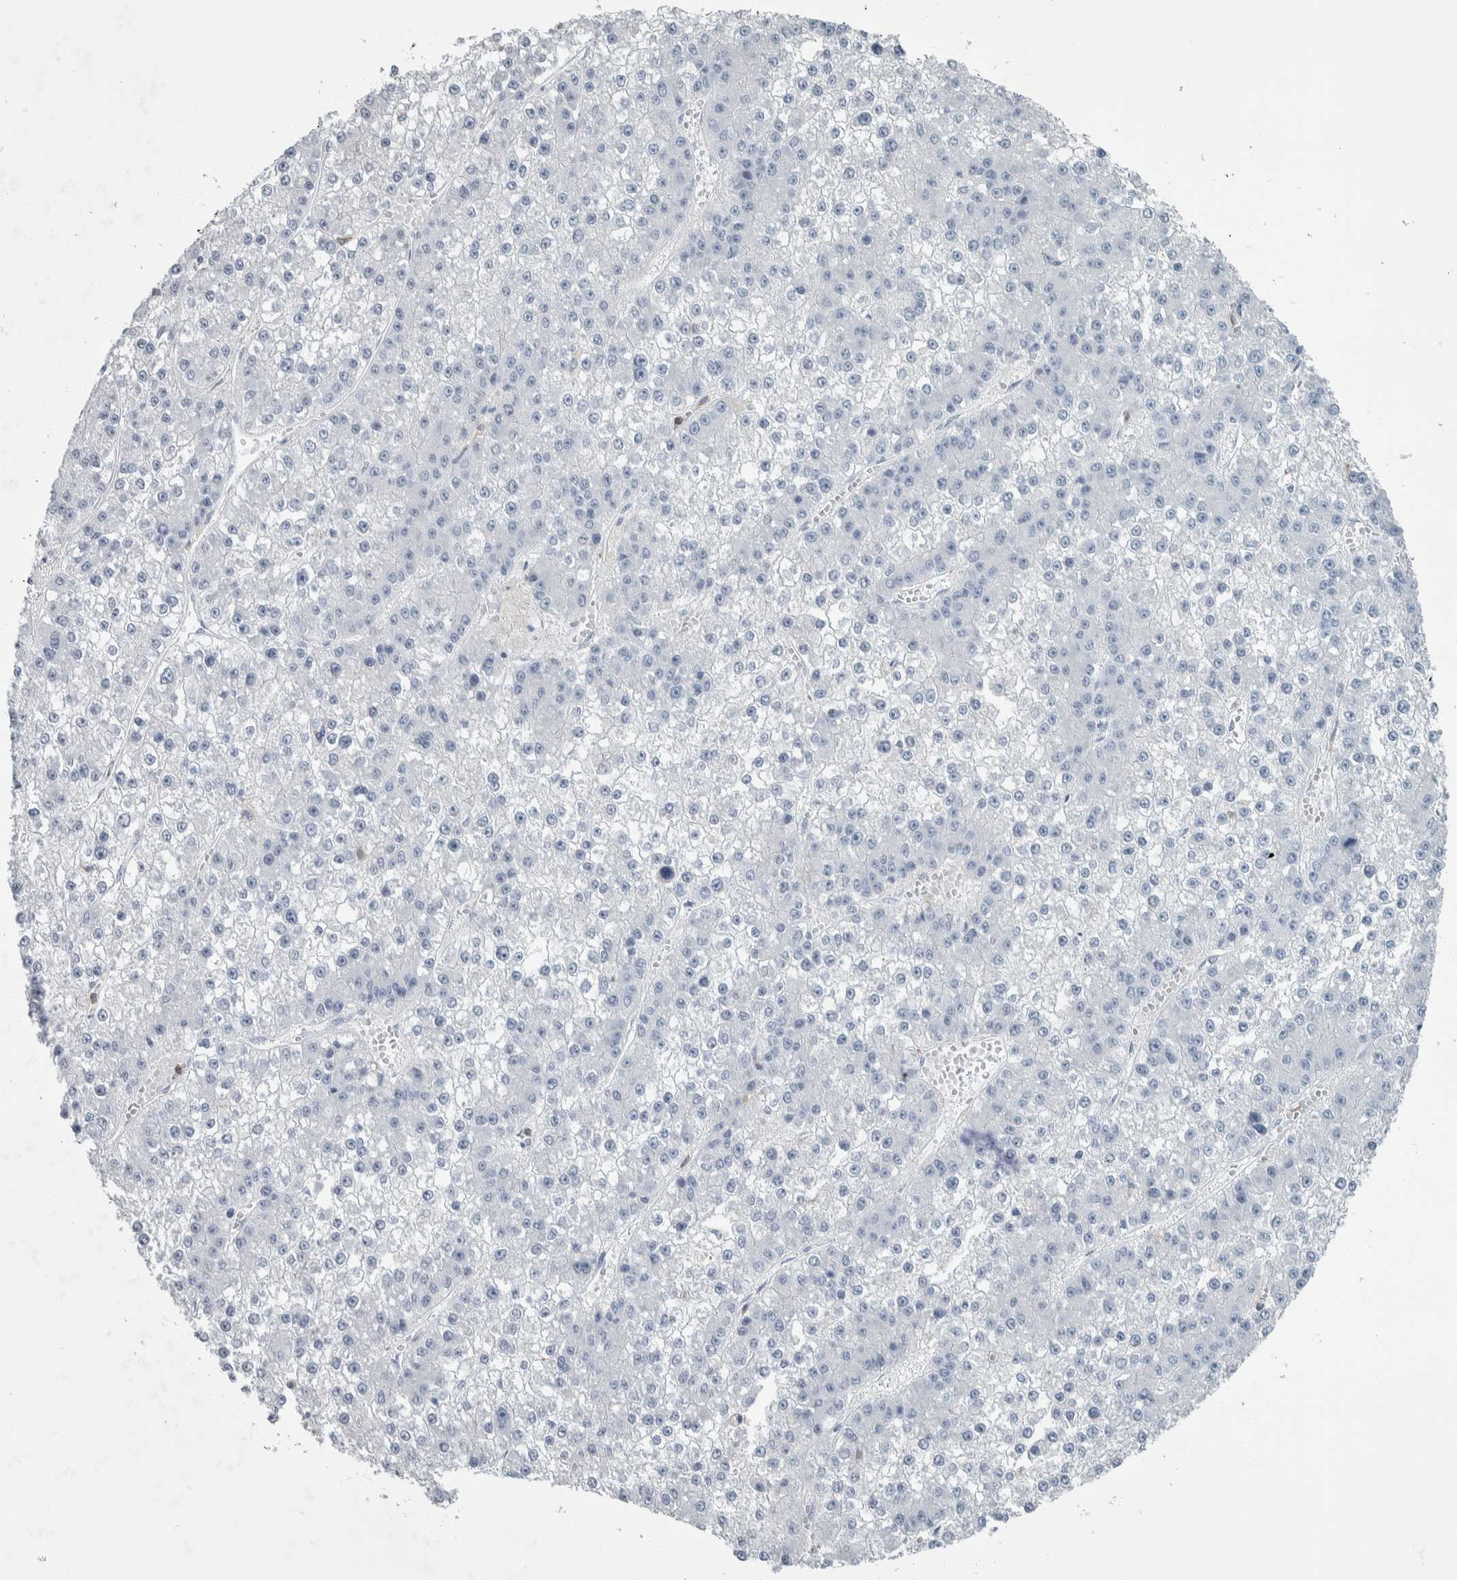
{"staining": {"intensity": "negative", "quantity": "none", "location": "none"}, "tissue": "liver cancer", "cell_type": "Tumor cells", "image_type": "cancer", "snomed": [{"axis": "morphology", "description": "Carcinoma, Hepatocellular, NOS"}, {"axis": "topography", "description": "Liver"}], "caption": "A histopathology image of liver cancer (hepatocellular carcinoma) stained for a protein demonstrates no brown staining in tumor cells. (Stains: DAB immunohistochemistry with hematoxylin counter stain, Microscopy: brightfield microscopy at high magnification).", "gene": "SKAP2", "patient": {"sex": "female", "age": 73}}